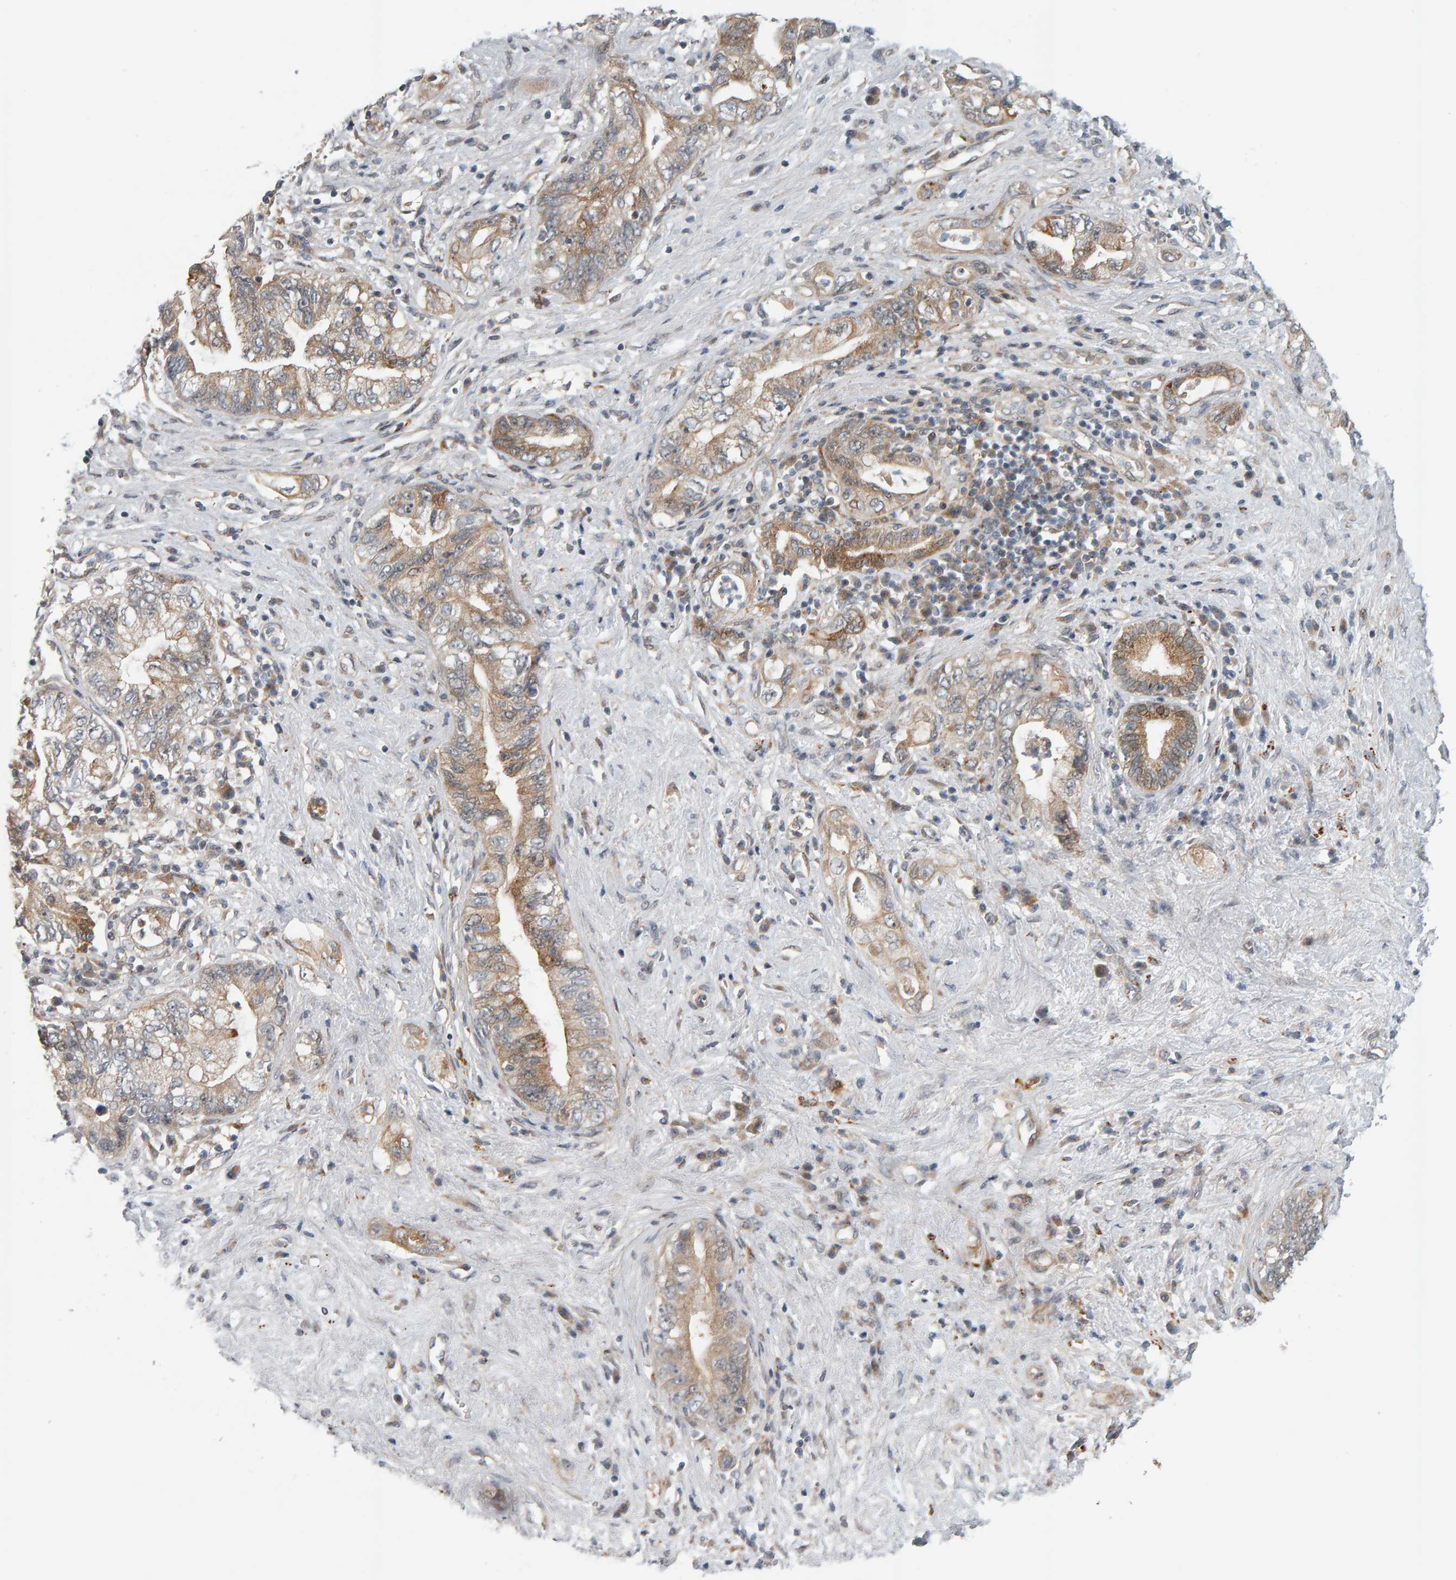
{"staining": {"intensity": "moderate", "quantity": ">75%", "location": "cytoplasmic/membranous"}, "tissue": "pancreatic cancer", "cell_type": "Tumor cells", "image_type": "cancer", "snomed": [{"axis": "morphology", "description": "Adenocarcinoma, NOS"}, {"axis": "topography", "description": "Pancreas"}], "caption": "Pancreatic cancer (adenocarcinoma) was stained to show a protein in brown. There is medium levels of moderate cytoplasmic/membranous expression in approximately >75% of tumor cells.", "gene": "ZNF160", "patient": {"sex": "female", "age": 73}}